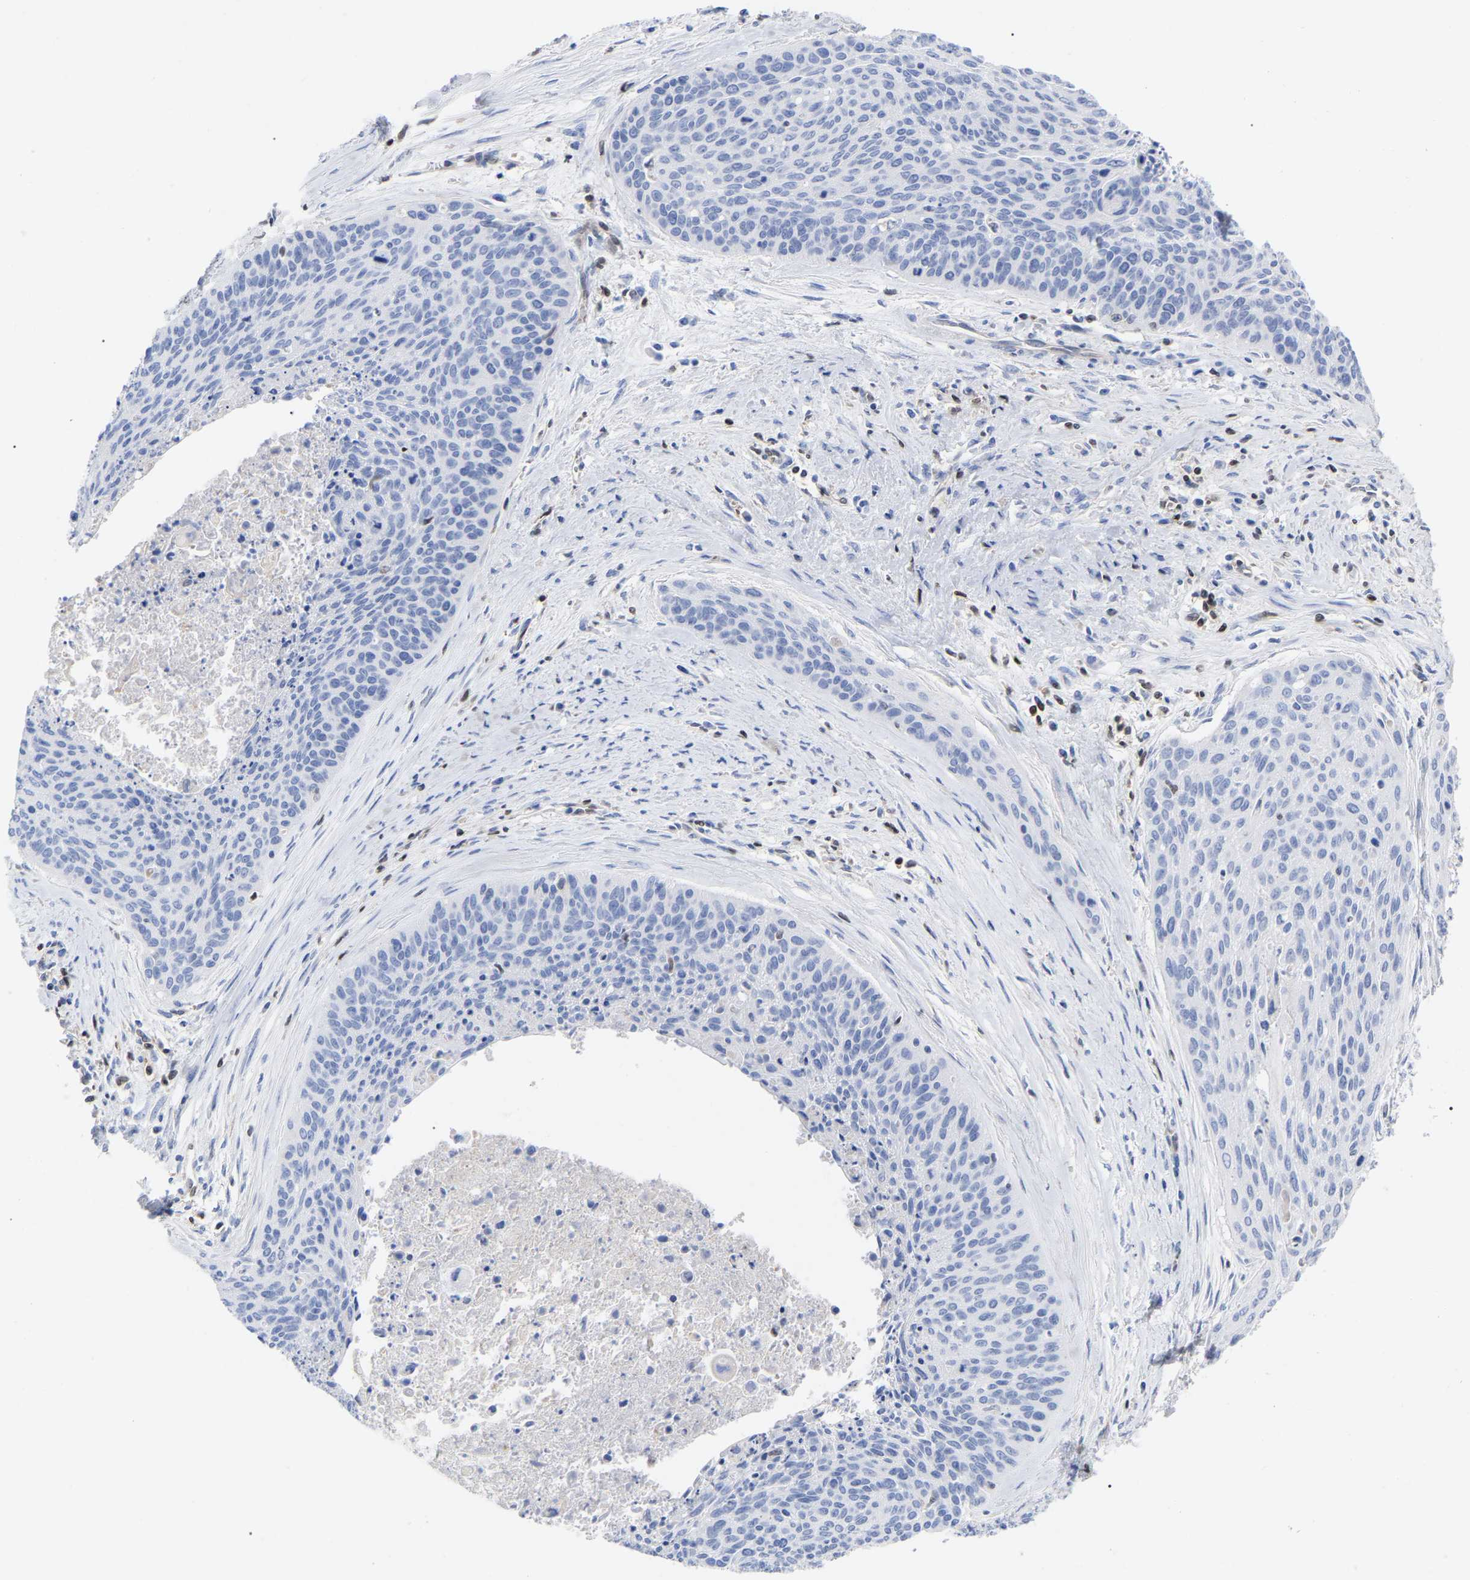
{"staining": {"intensity": "negative", "quantity": "none", "location": "none"}, "tissue": "cervical cancer", "cell_type": "Tumor cells", "image_type": "cancer", "snomed": [{"axis": "morphology", "description": "Squamous cell carcinoma, NOS"}, {"axis": "topography", "description": "Cervix"}], "caption": "An immunohistochemistry photomicrograph of cervical squamous cell carcinoma is shown. There is no staining in tumor cells of cervical squamous cell carcinoma.", "gene": "GIMAP4", "patient": {"sex": "female", "age": 55}}